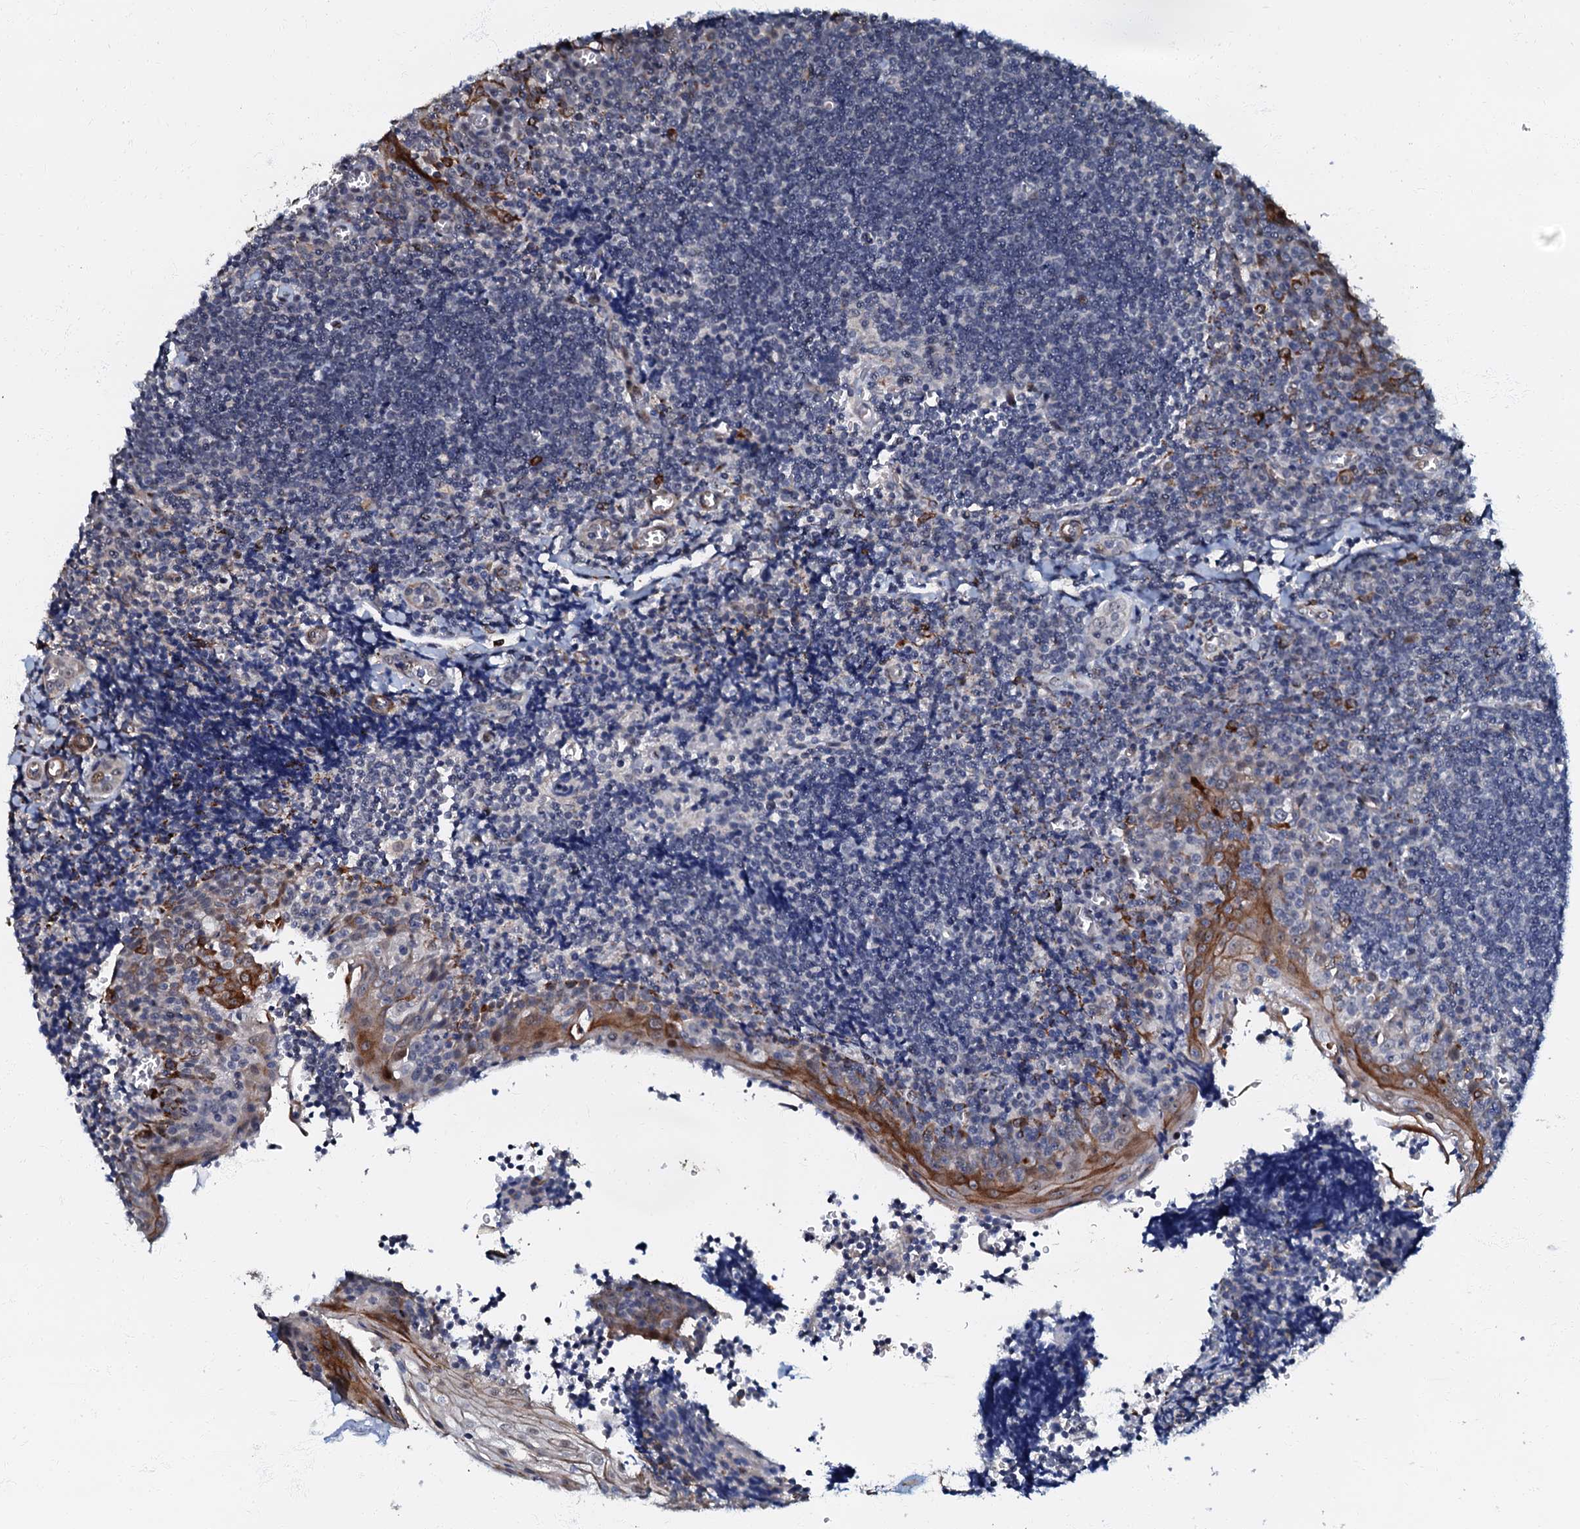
{"staining": {"intensity": "negative", "quantity": "none", "location": "none"}, "tissue": "tonsil", "cell_type": "Germinal center cells", "image_type": "normal", "snomed": [{"axis": "morphology", "description": "Normal tissue, NOS"}, {"axis": "topography", "description": "Tonsil"}], "caption": "Immunohistochemical staining of normal human tonsil displays no significant positivity in germinal center cells. Brightfield microscopy of IHC stained with DAB (brown) and hematoxylin (blue), captured at high magnification.", "gene": "OLAH", "patient": {"sex": "male", "age": 27}}